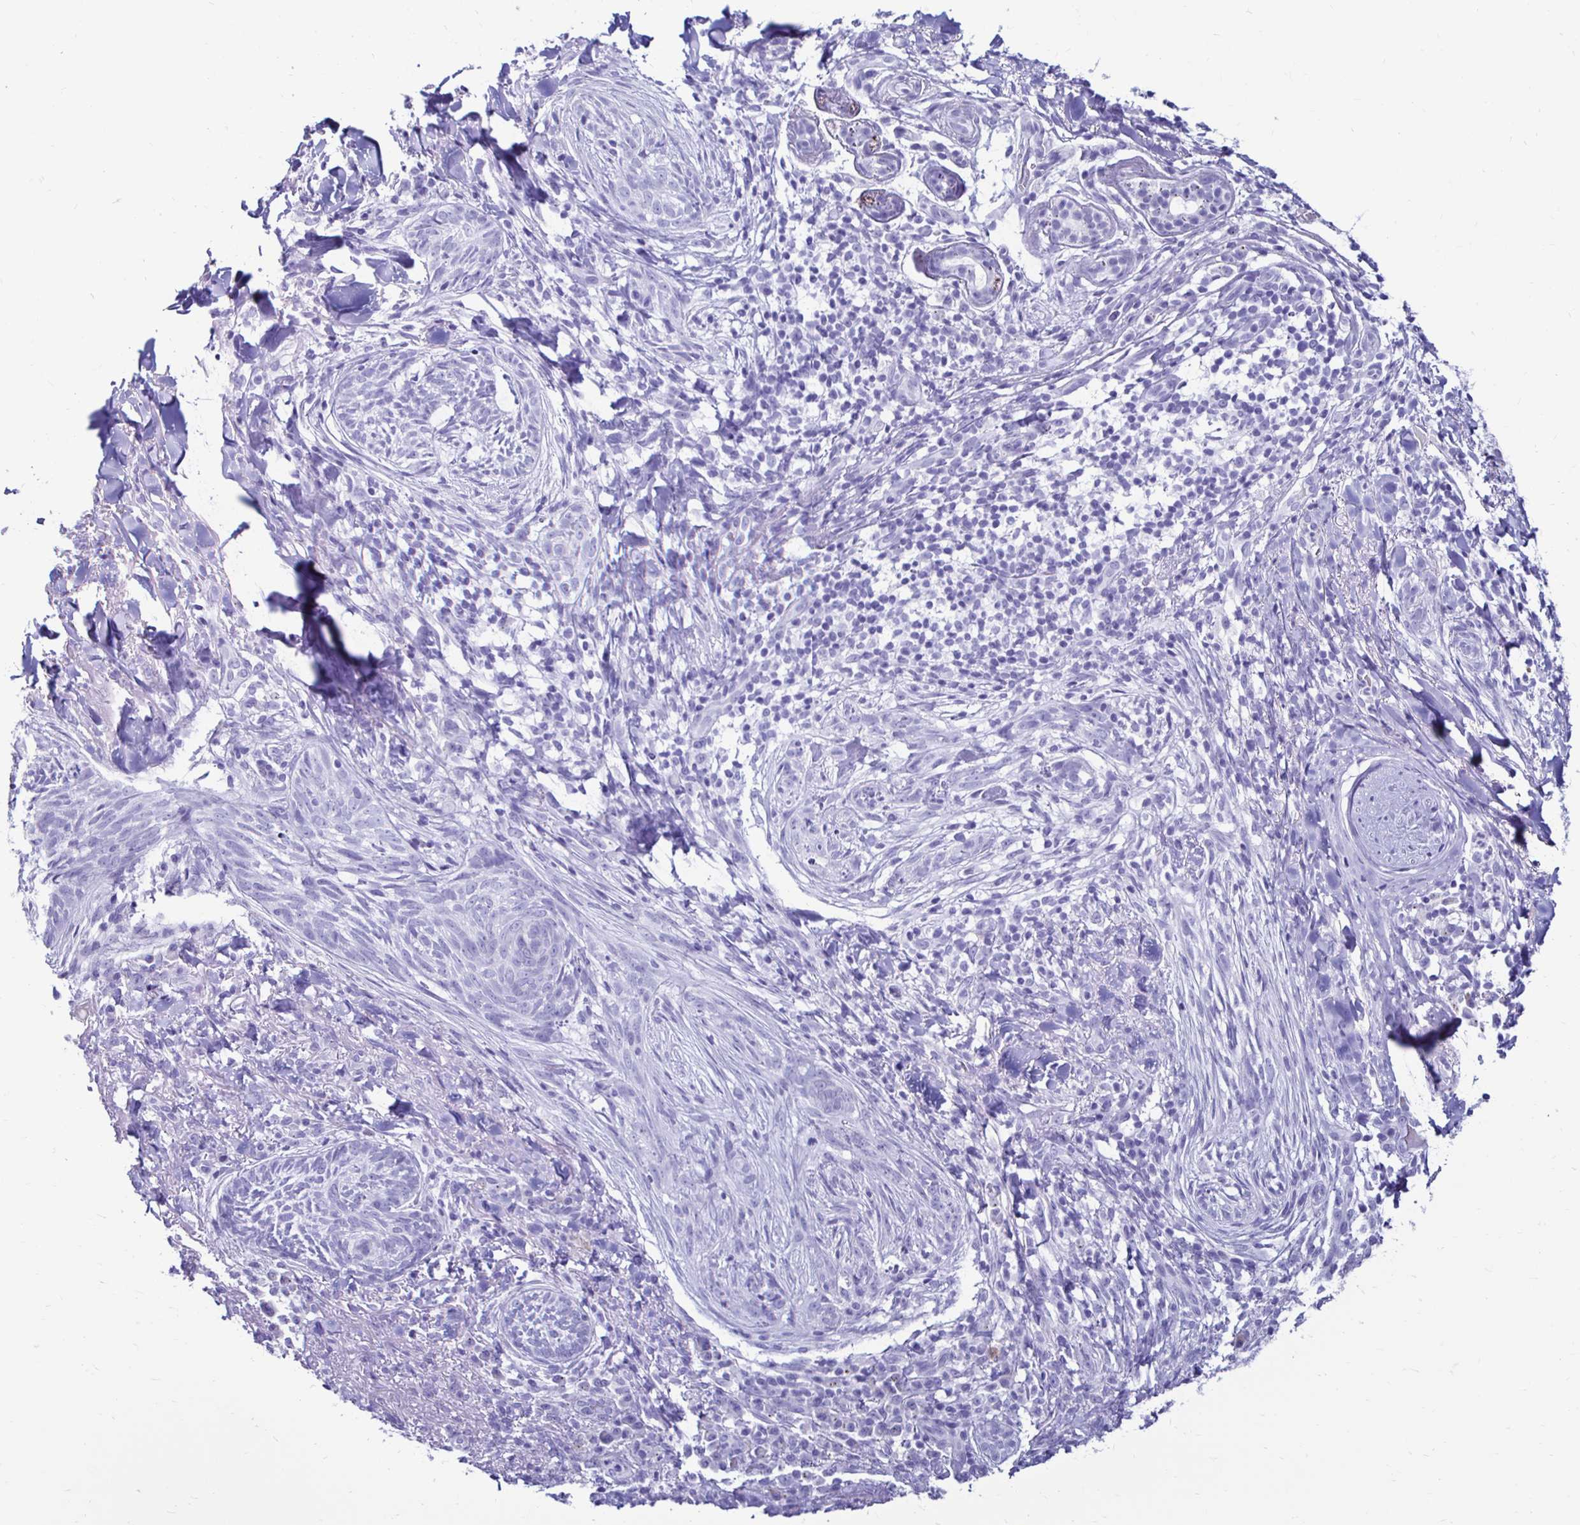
{"staining": {"intensity": "negative", "quantity": "none", "location": "none"}, "tissue": "skin cancer", "cell_type": "Tumor cells", "image_type": "cancer", "snomed": [{"axis": "morphology", "description": "Basal cell carcinoma"}, {"axis": "topography", "description": "Skin"}], "caption": "Photomicrograph shows no significant protein positivity in tumor cells of skin basal cell carcinoma.", "gene": "CST5", "patient": {"sex": "female", "age": 93}}